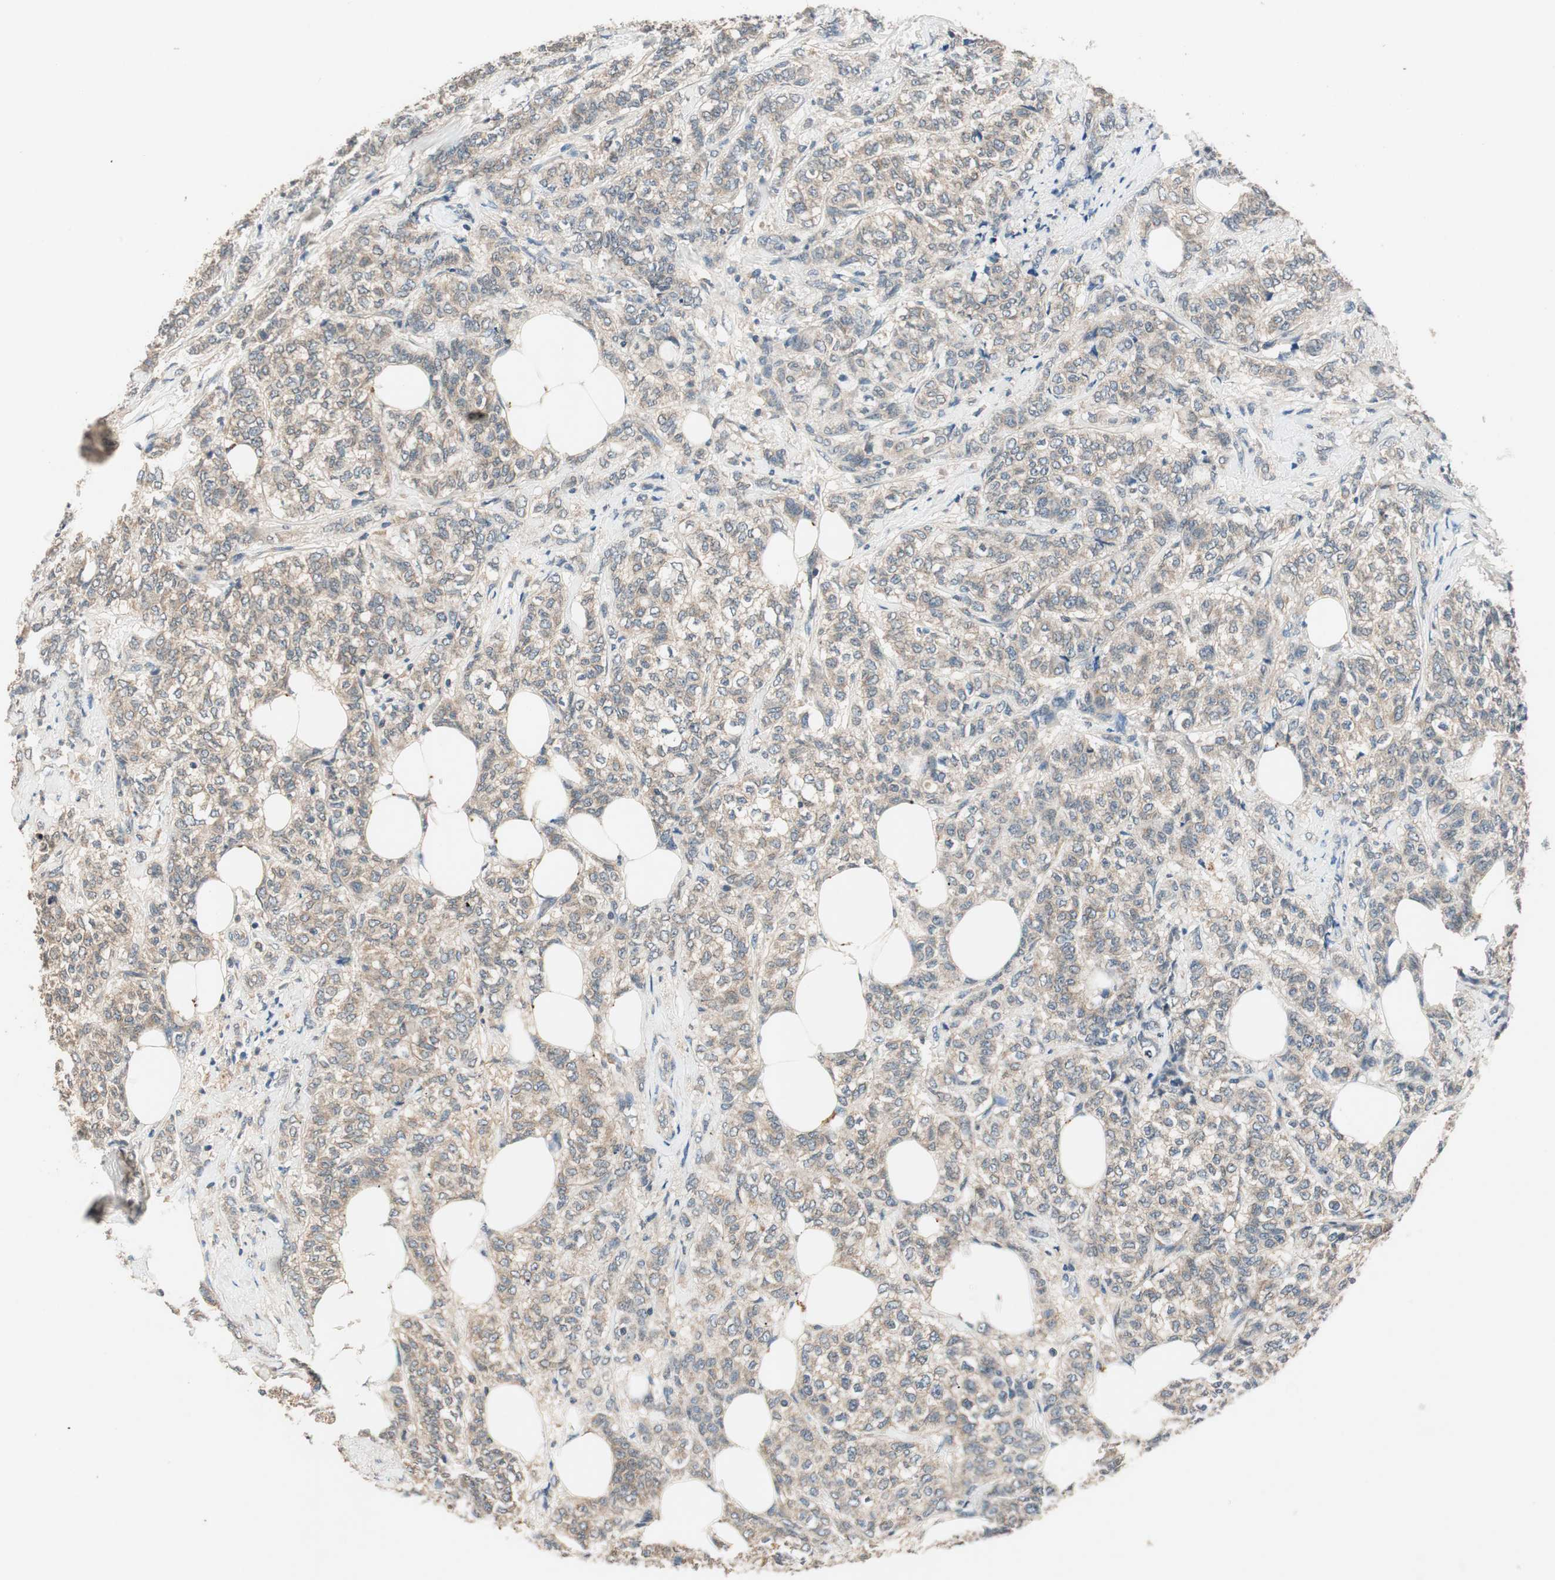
{"staining": {"intensity": "weak", "quantity": ">75%", "location": "cytoplasmic/membranous"}, "tissue": "breast cancer", "cell_type": "Tumor cells", "image_type": "cancer", "snomed": [{"axis": "morphology", "description": "Lobular carcinoma"}, {"axis": "topography", "description": "Breast"}], "caption": "Human breast cancer stained with a protein marker demonstrates weak staining in tumor cells.", "gene": "HPN", "patient": {"sex": "female", "age": 60}}